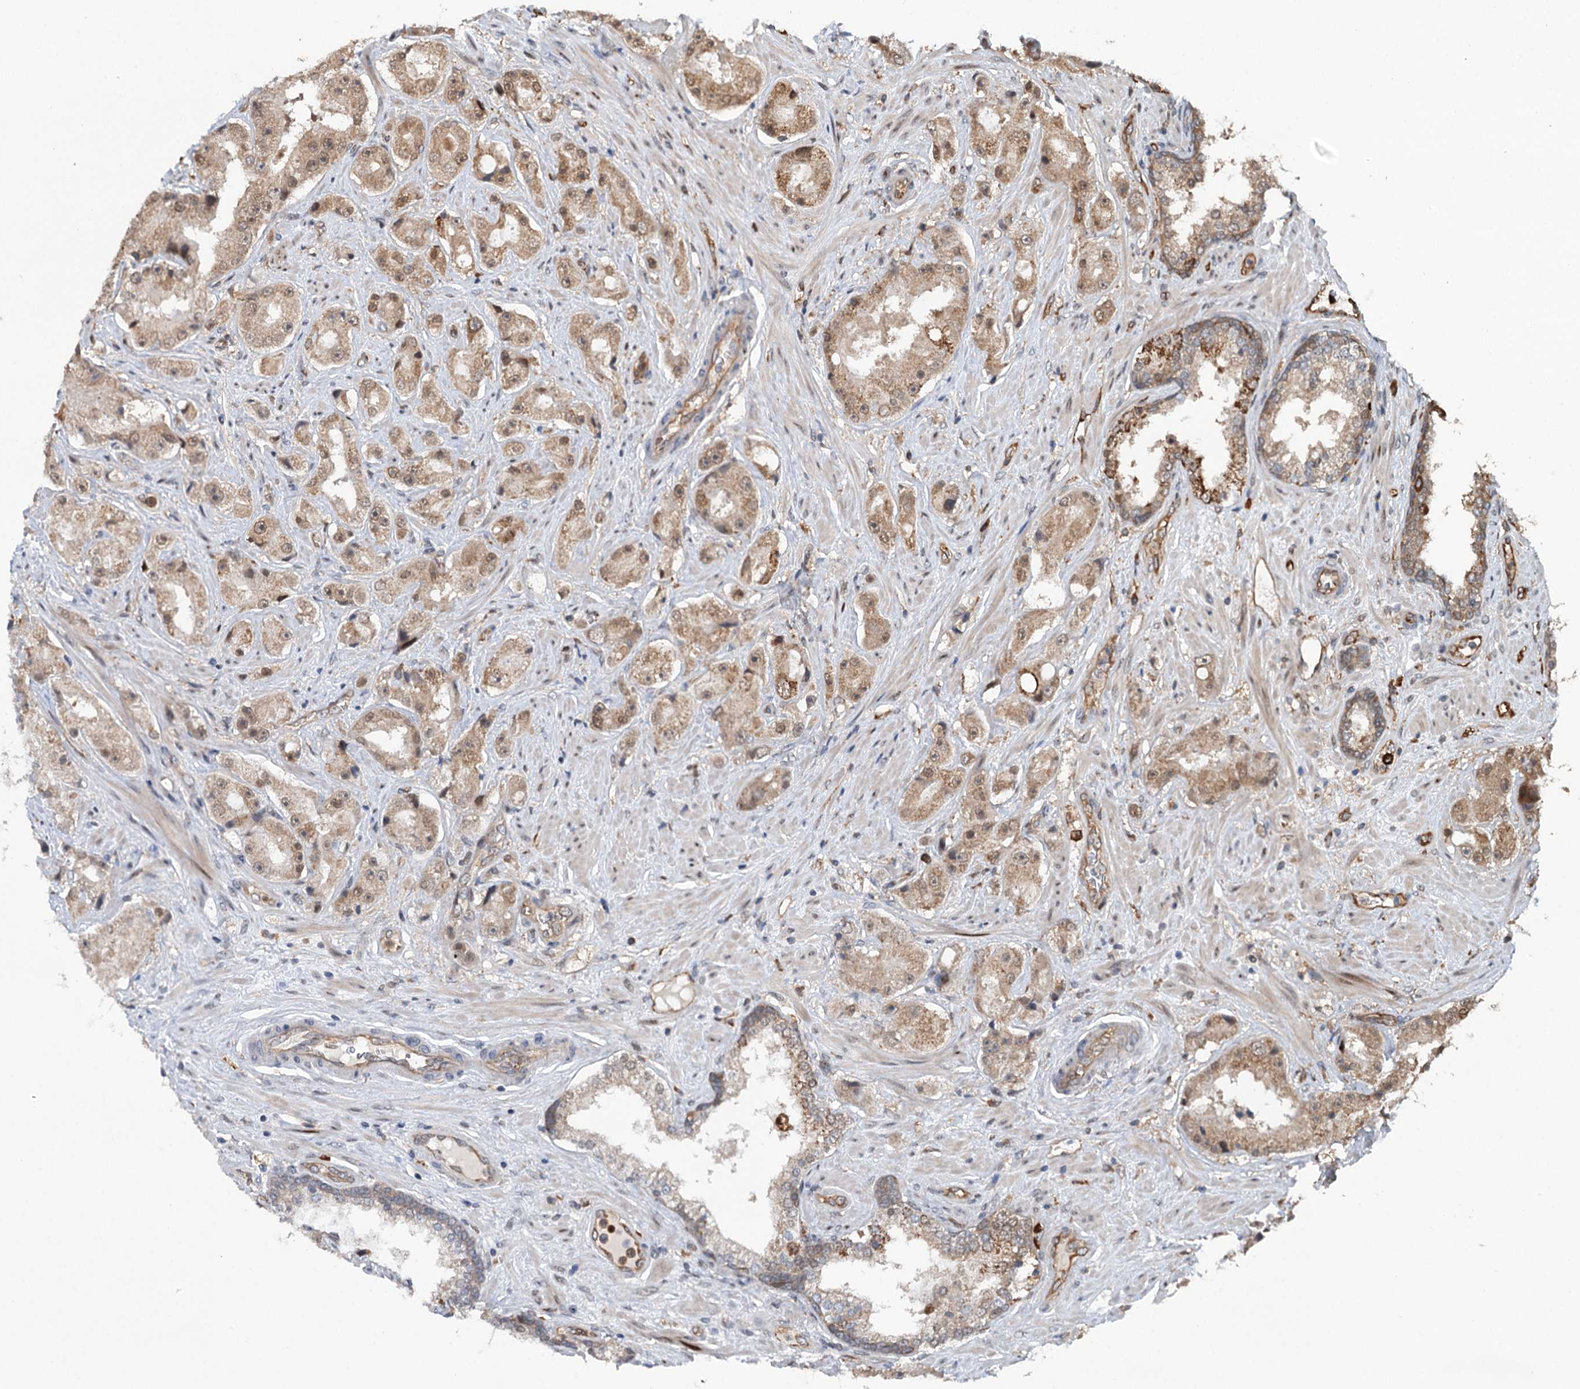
{"staining": {"intensity": "moderate", "quantity": ">75%", "location": "cytoplasmic/membranous,nuclear"}, "tissue": "prostate cancer", "cell_type": "Tumor cells", "image_type": "cancer", "snomed": [{"axis": "morphology", "description": "Adenocarcinoma, High grade"}, {"axis": "topography", "description": "Prostate"}], "caption": "Protein staining demonstrates moderate cytoplasmic/membranous and nuclear positivity in about >75% of tumor cells in adenocarcinoma (high-grade) (prostate).", "gene": "NCAPD2", "patient": {"sex": "male", "age": 73}}